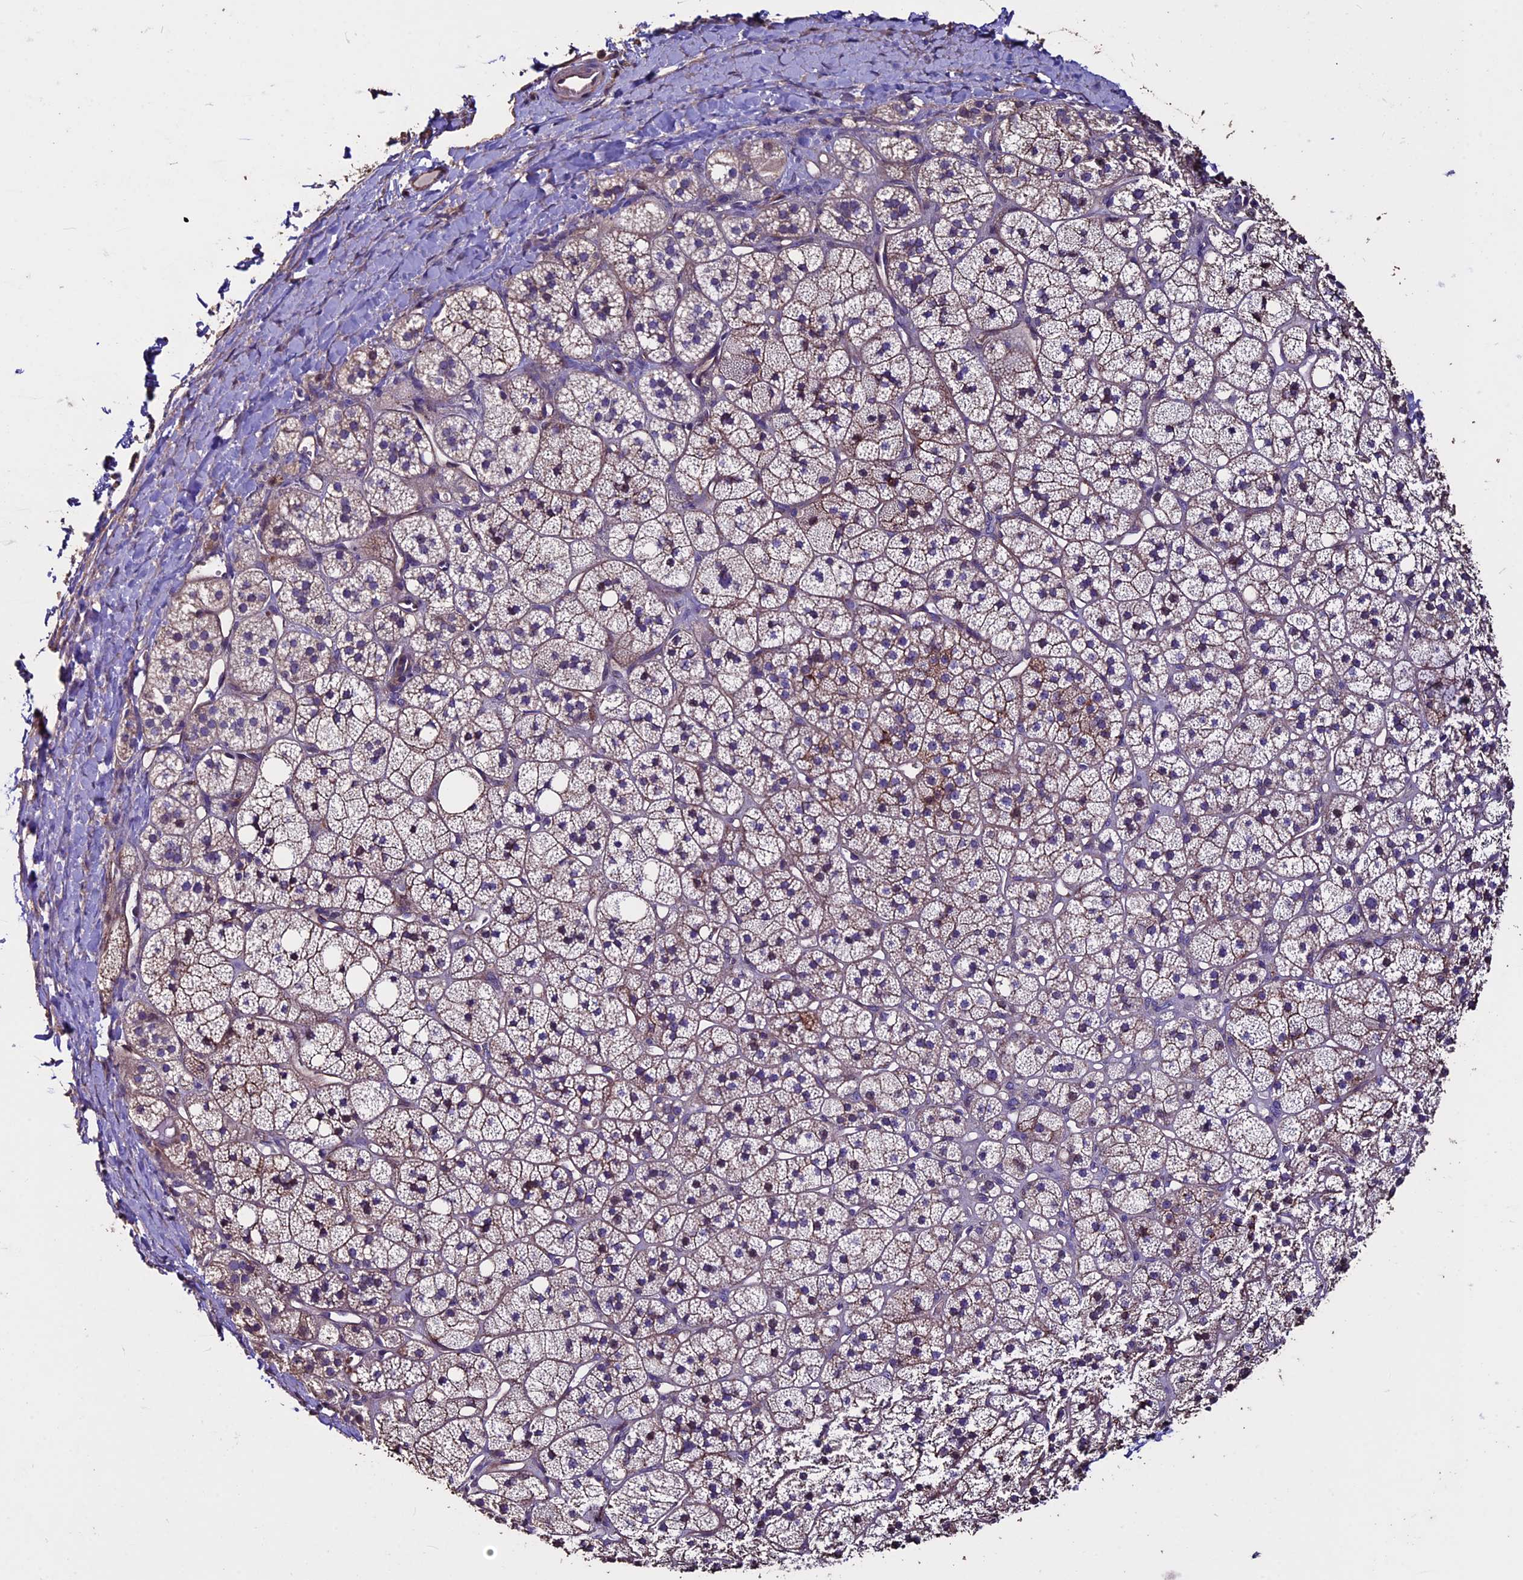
{"staining": {"intensity": "moderate", "quantity": "25%-75%", "location": "cytoplasmic/membranous"}, "tissue": "adrenal gland", "cell_type": "Glandular cells", "image_type": "normal", "snomed": [{"axis": "morphology", "description": "Normal tissue, NOS"}, {"axis": "topography", "description": "Adrenal gland"}], "caption": "This photomicrograph shows unremarkable adrenal gland stained with immunohistochemistry to label a protein in brown. The cytoplasmic/membranous of glandular cells show moderate positivity for the protein. Nuclei are counter-stained blue.", "gene": "USB1", "patient": {"sex": "male", "age": 61}}